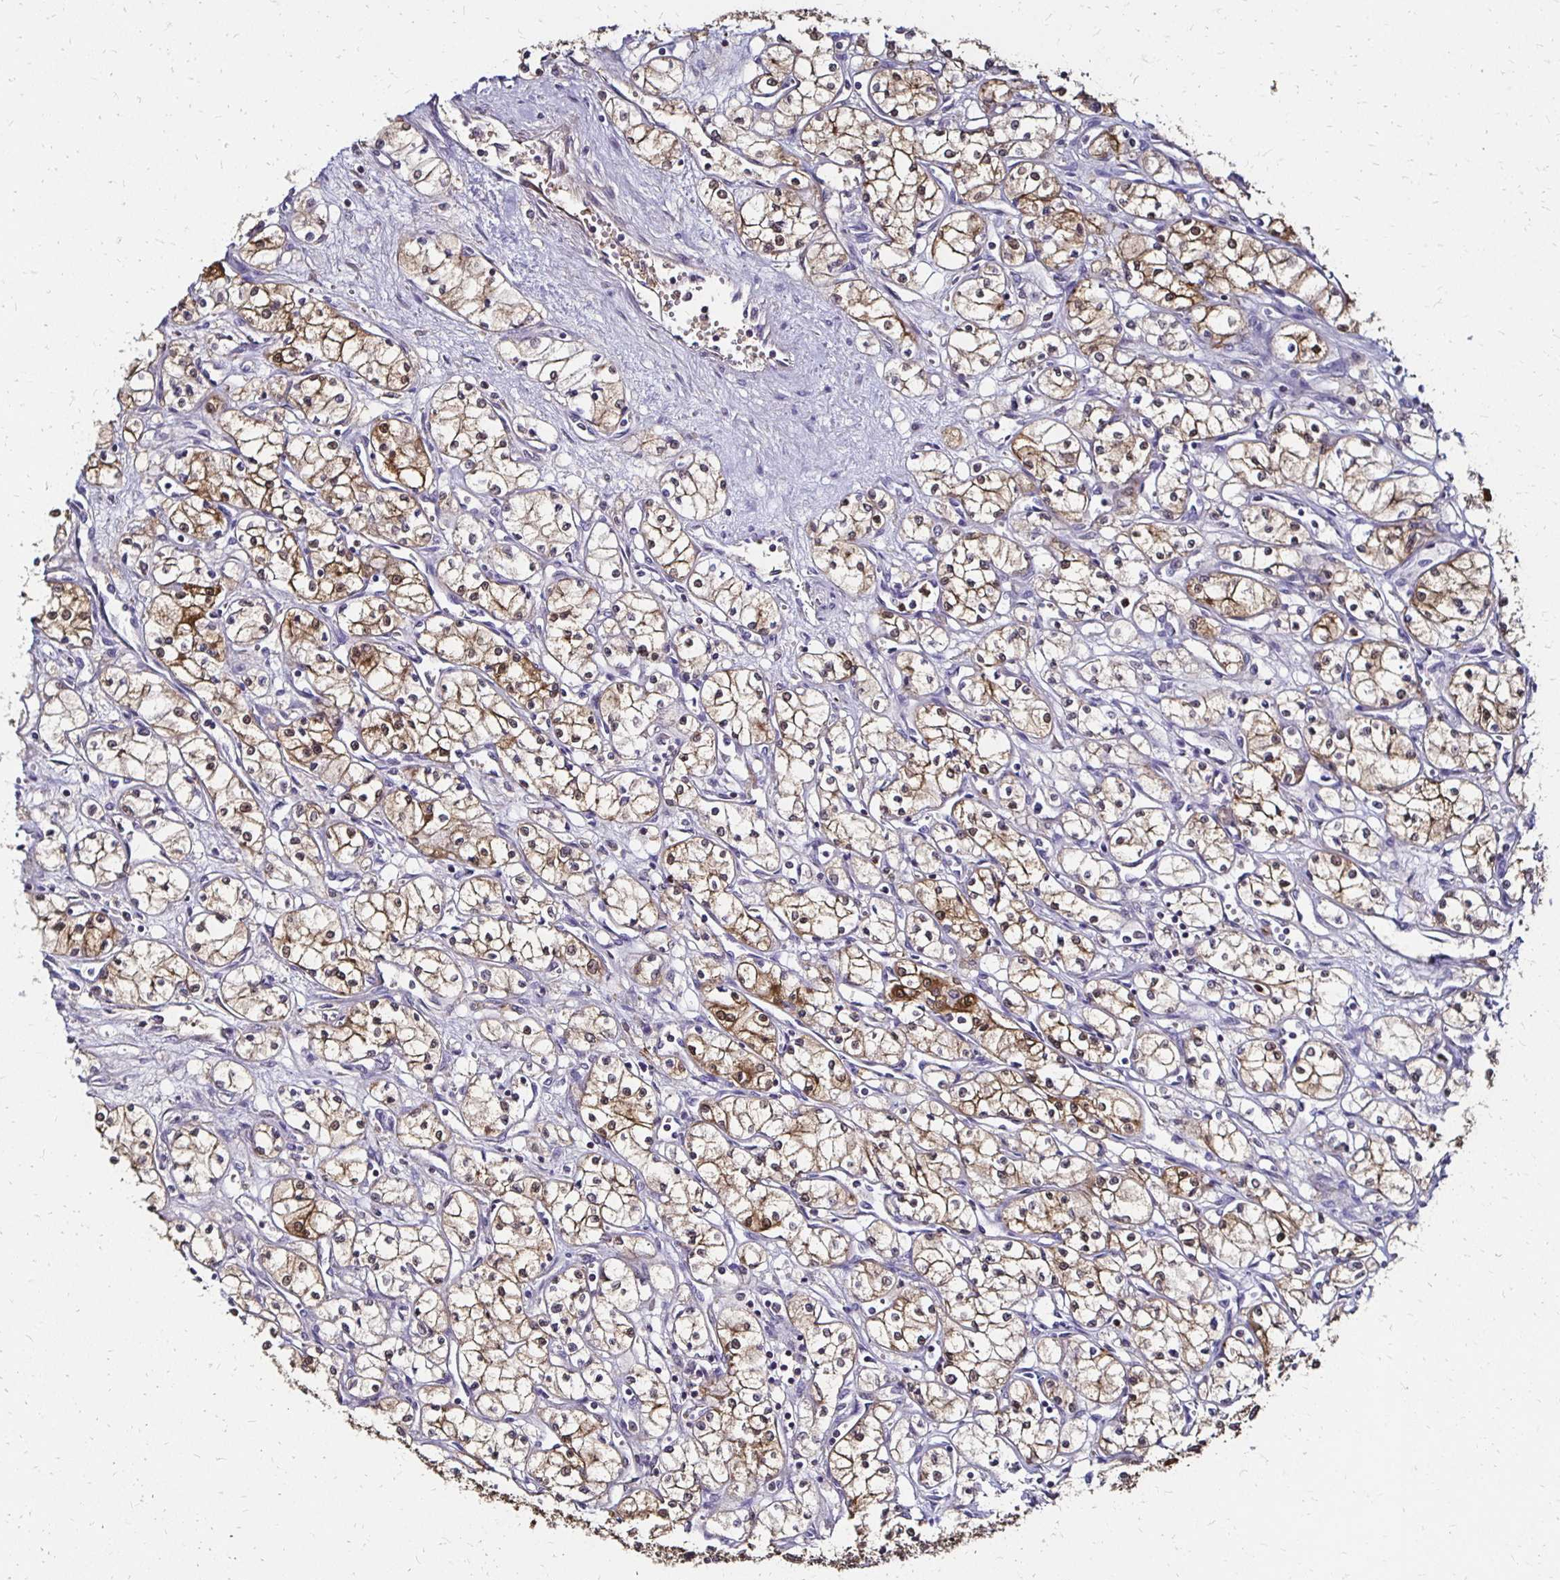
{"staining": {"intensity": "moderate", "quantity": "25%-75%", "location": "cytoplasmic/membranous"}, "tissue": "renal cancer", "cell_type": "Tumor cells", "image_type": "cancer", "snomed": [{"axis": "morphology", "description": "Normal tissue, NOS"}, {"axis": "morphology", "description": "Adenocarcinoma, NOS"}, {"axis": "topography", "description": "Kidney"}], "caption": "The immunohistochemical stain labels moderate cytoplasmic/membranous positivity in tumor cells of renal cancer tissue. (Brightfield microscopy of DAB IHC at high magnification).", "gene": "TXN", "patient": {"sex": "male", "age": 59}}